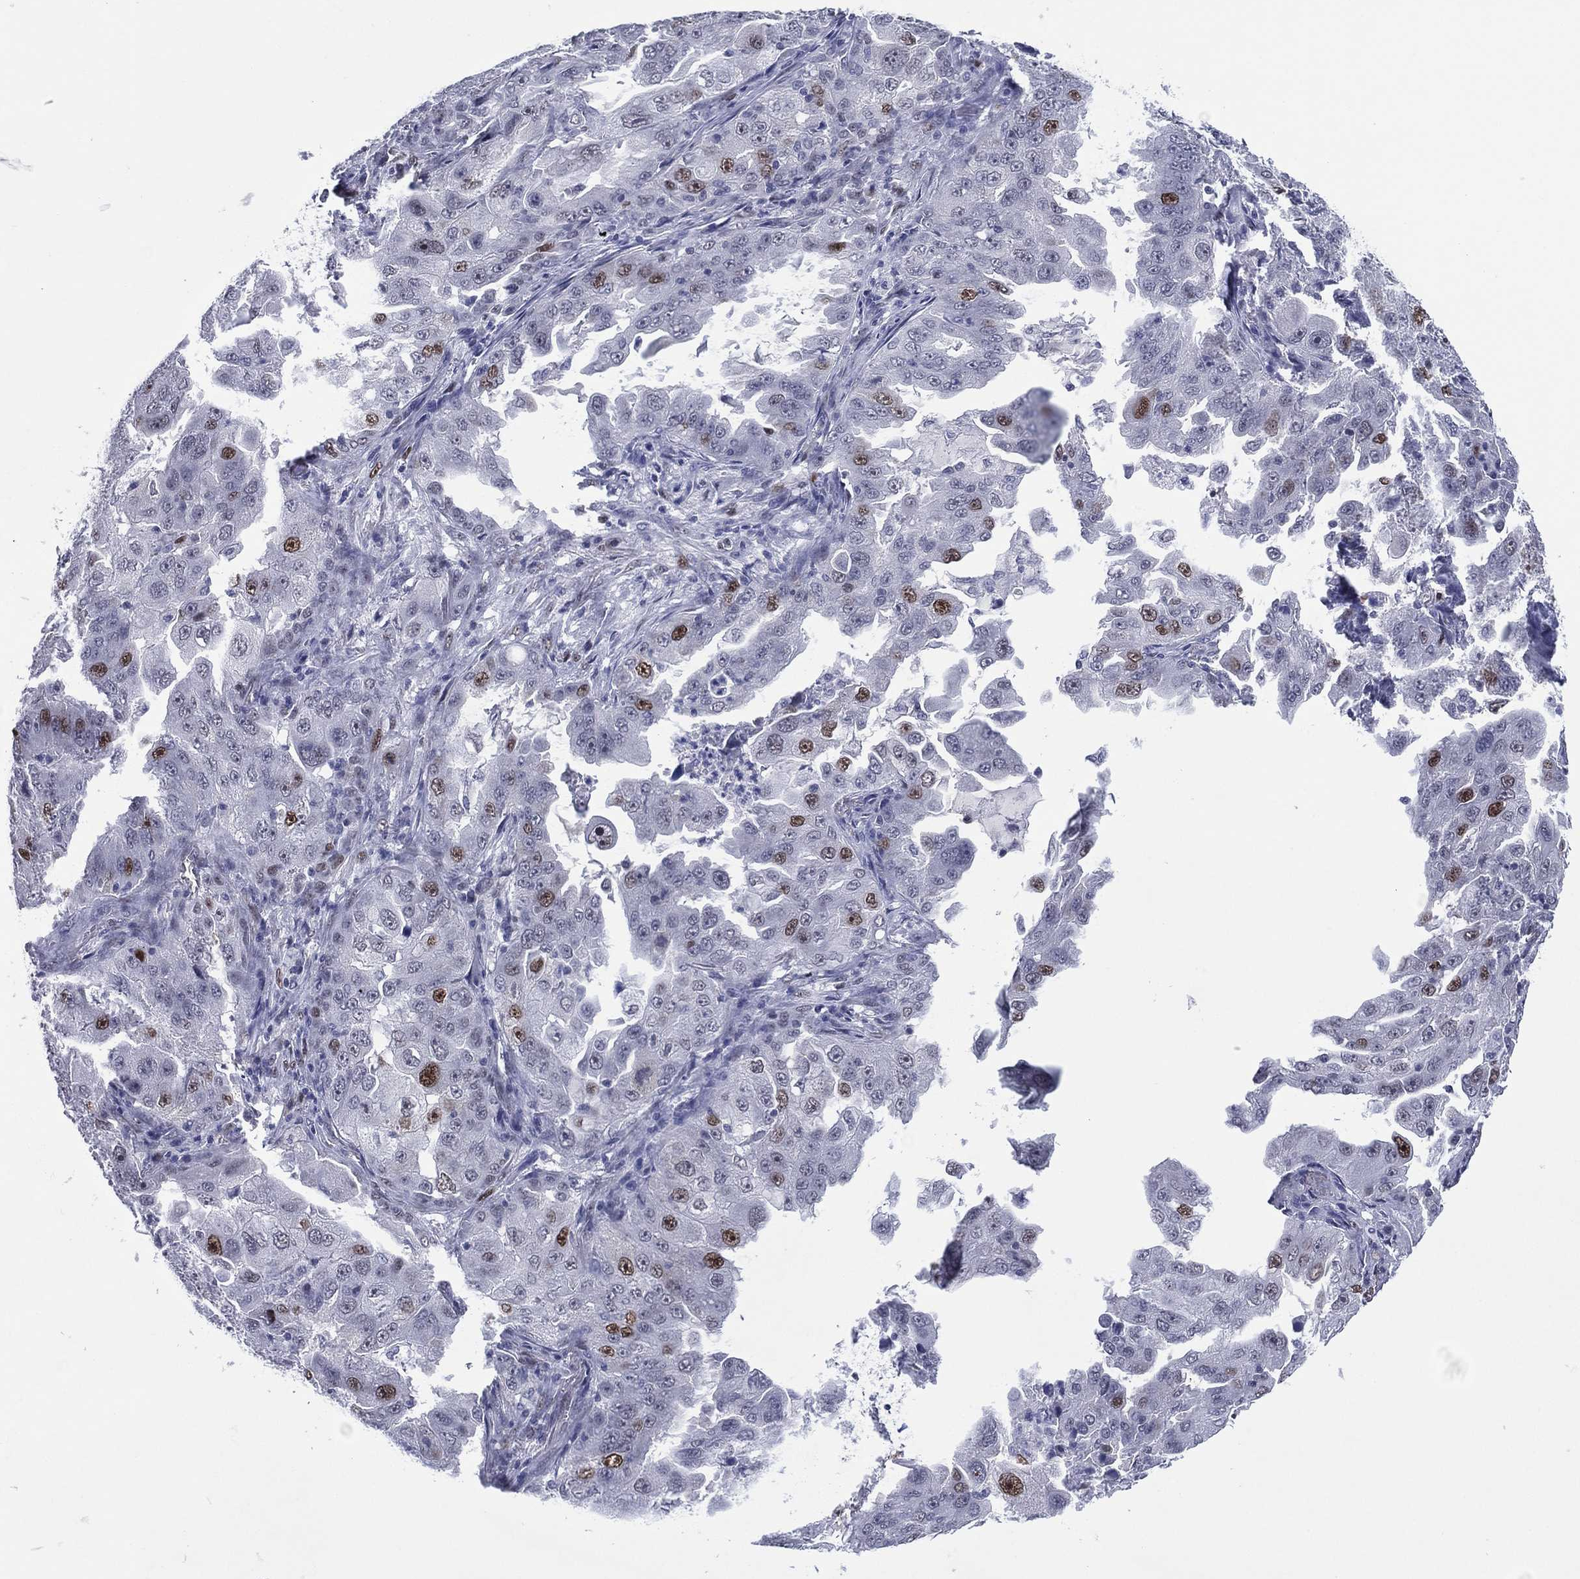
{"staining": {"intensity": "strong", "quantity": "<25%", "location": "nuclear"}, "tissue": "lung cancer", "cell_type": "Tumor cells", "image_type": "cancer", "snomed": [{"axis": "morphology", "description": "Adenocarcinoma, NOS"}, {"axis": "topography", "description": "Lung"}], "caption": "This micrograph demonstrates IHC staining of human lung cancer, with medium strong nuclear expression in about <25% of tumor cells.", "gene": "GATA6", "patient": {"sex": "female", "age": 61}}